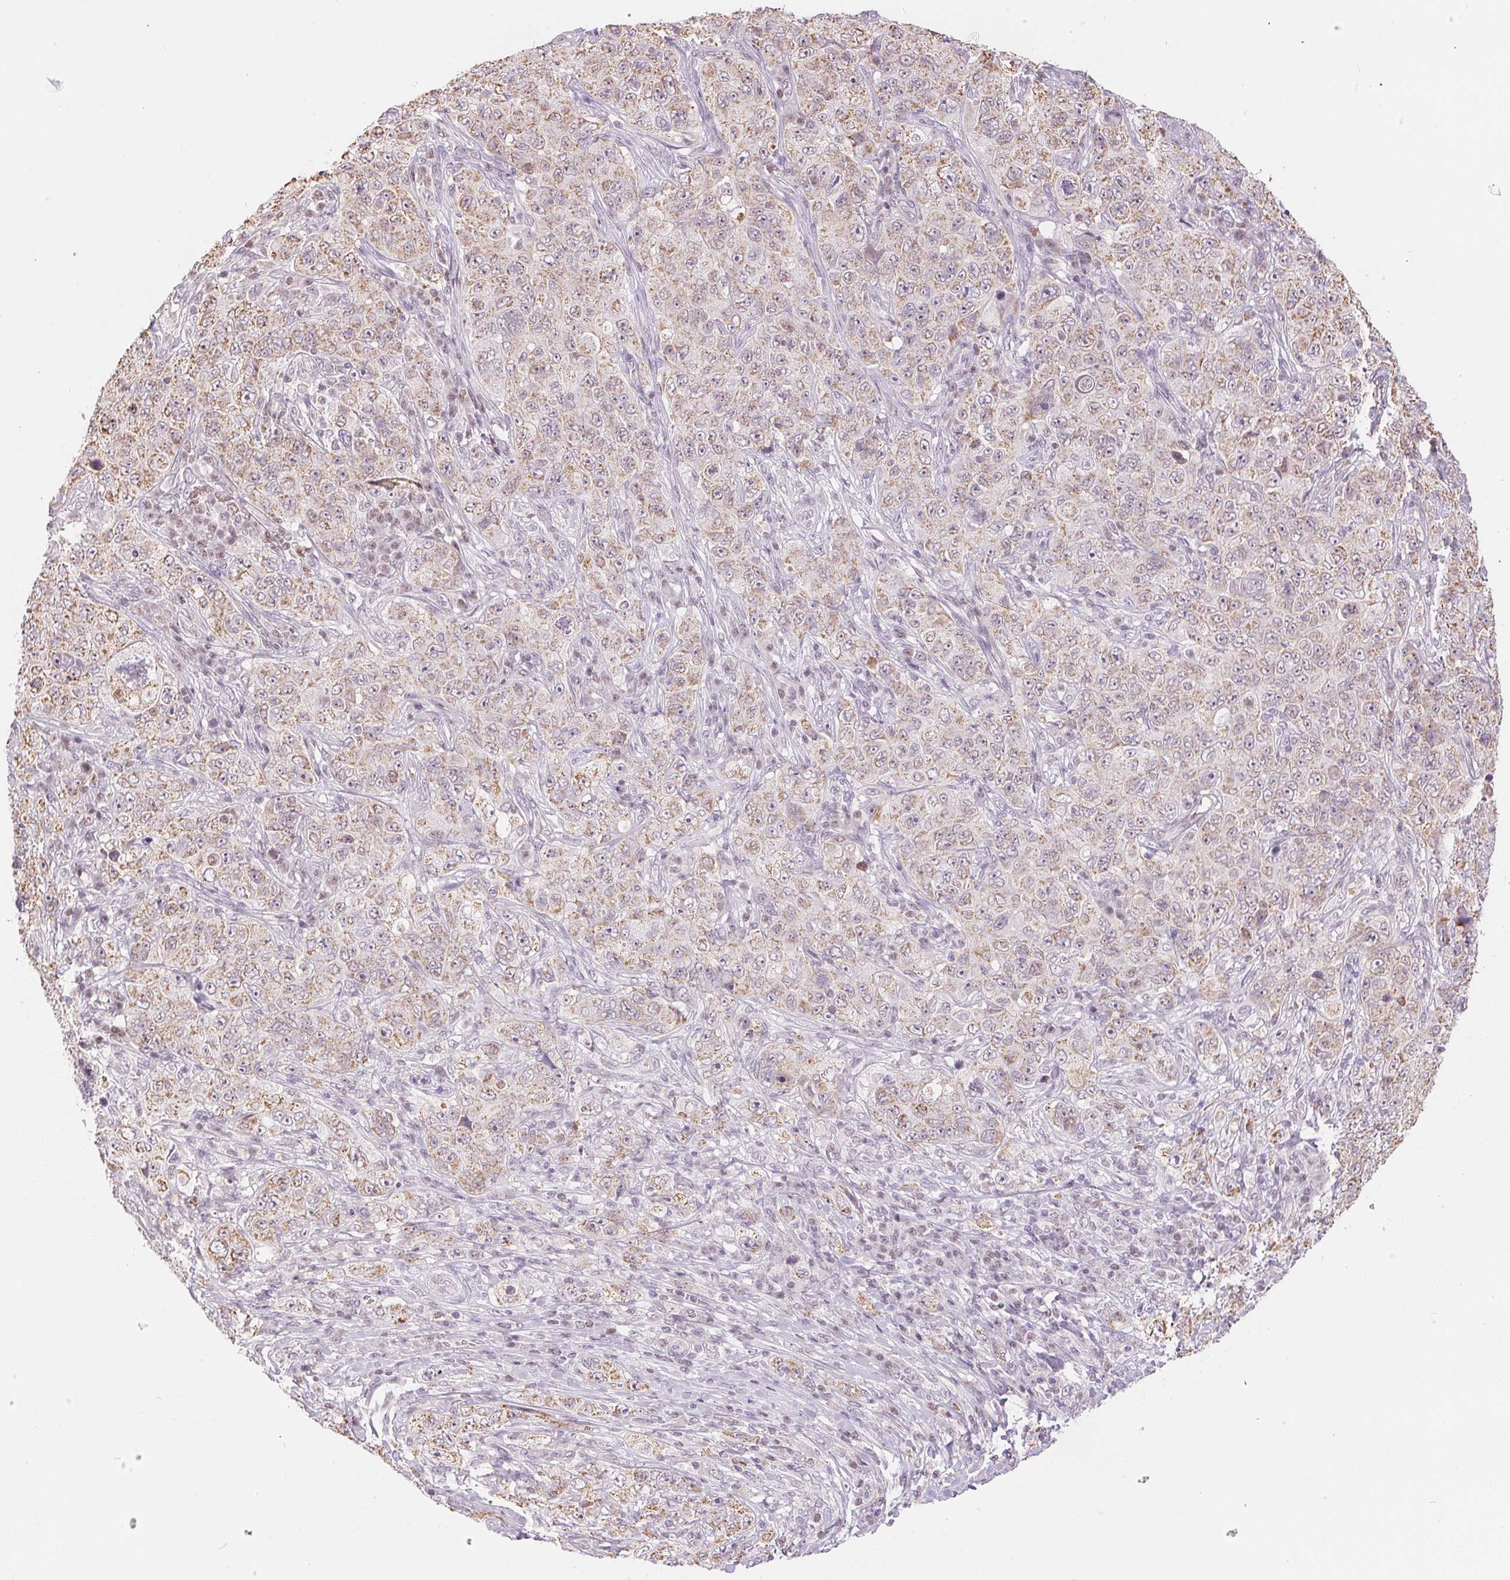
{"staining": {"intensity": "weak", "quantity": "25%-75%", "location": "cytoplasmic/membranous"}, "tissue": "pancreatic cancer", "cell_type": "Tumor cells", "image_type": "cancer", "snomed": [{"axis": "morphology", "description": "Adenocarcinoma, NOS"}, {"axis": "topography", "description": "Pancreas"}], "caption": "This histopathology image demonstrates immunohistochemistry (IHC) staining of human adenocarcinoma (pancreatic), with low weak cytoplasmic/membranous positivity in approximately 25%-75% of tumor cells.", "gene": "POU2F2", "patient": {"sex": "male", "age": 68}}